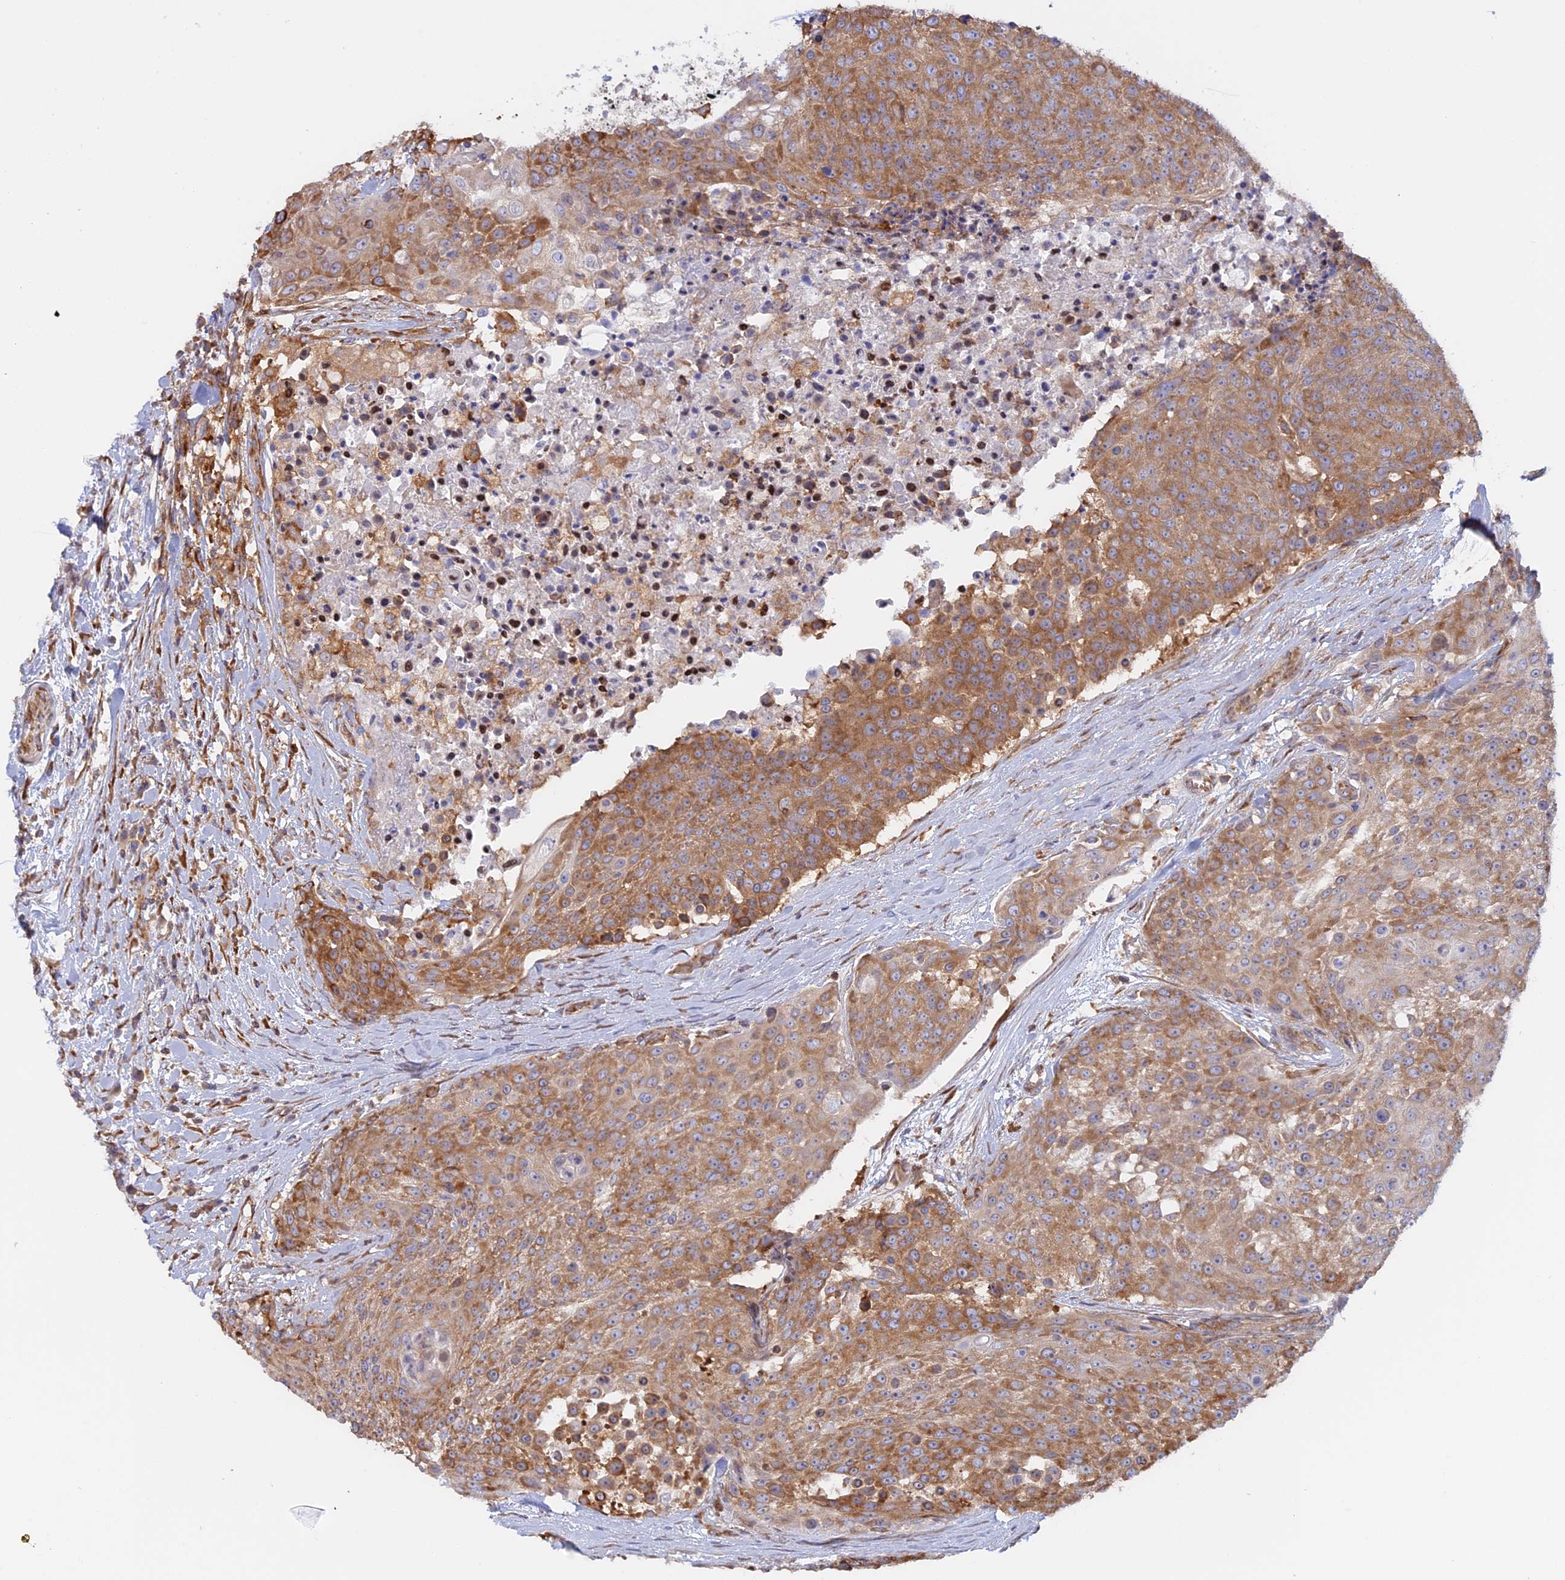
{"staining": {"intensity": "moderate", "quantity": ">75%", "location": "cytoplasmic/membranous"}, "tissue": "urothelial cancer", "cell_type": "Tumor cells", "image_type": "cancer", "snomed": [{"axis": "morphology", "description": "Urothelial carcinoma, High grade"}, {"axis": "topography", "description": "Urinary bladder"}], "caption": "This micrograph reveals immunohistochemistry (IHC) staining of urothelial cancer, with medium moderate cytoplasmic/membranous expression in approximately >75% of tumor cells.", "gene": "GMIP", "patient": {"sex": "female", "age": 63}}